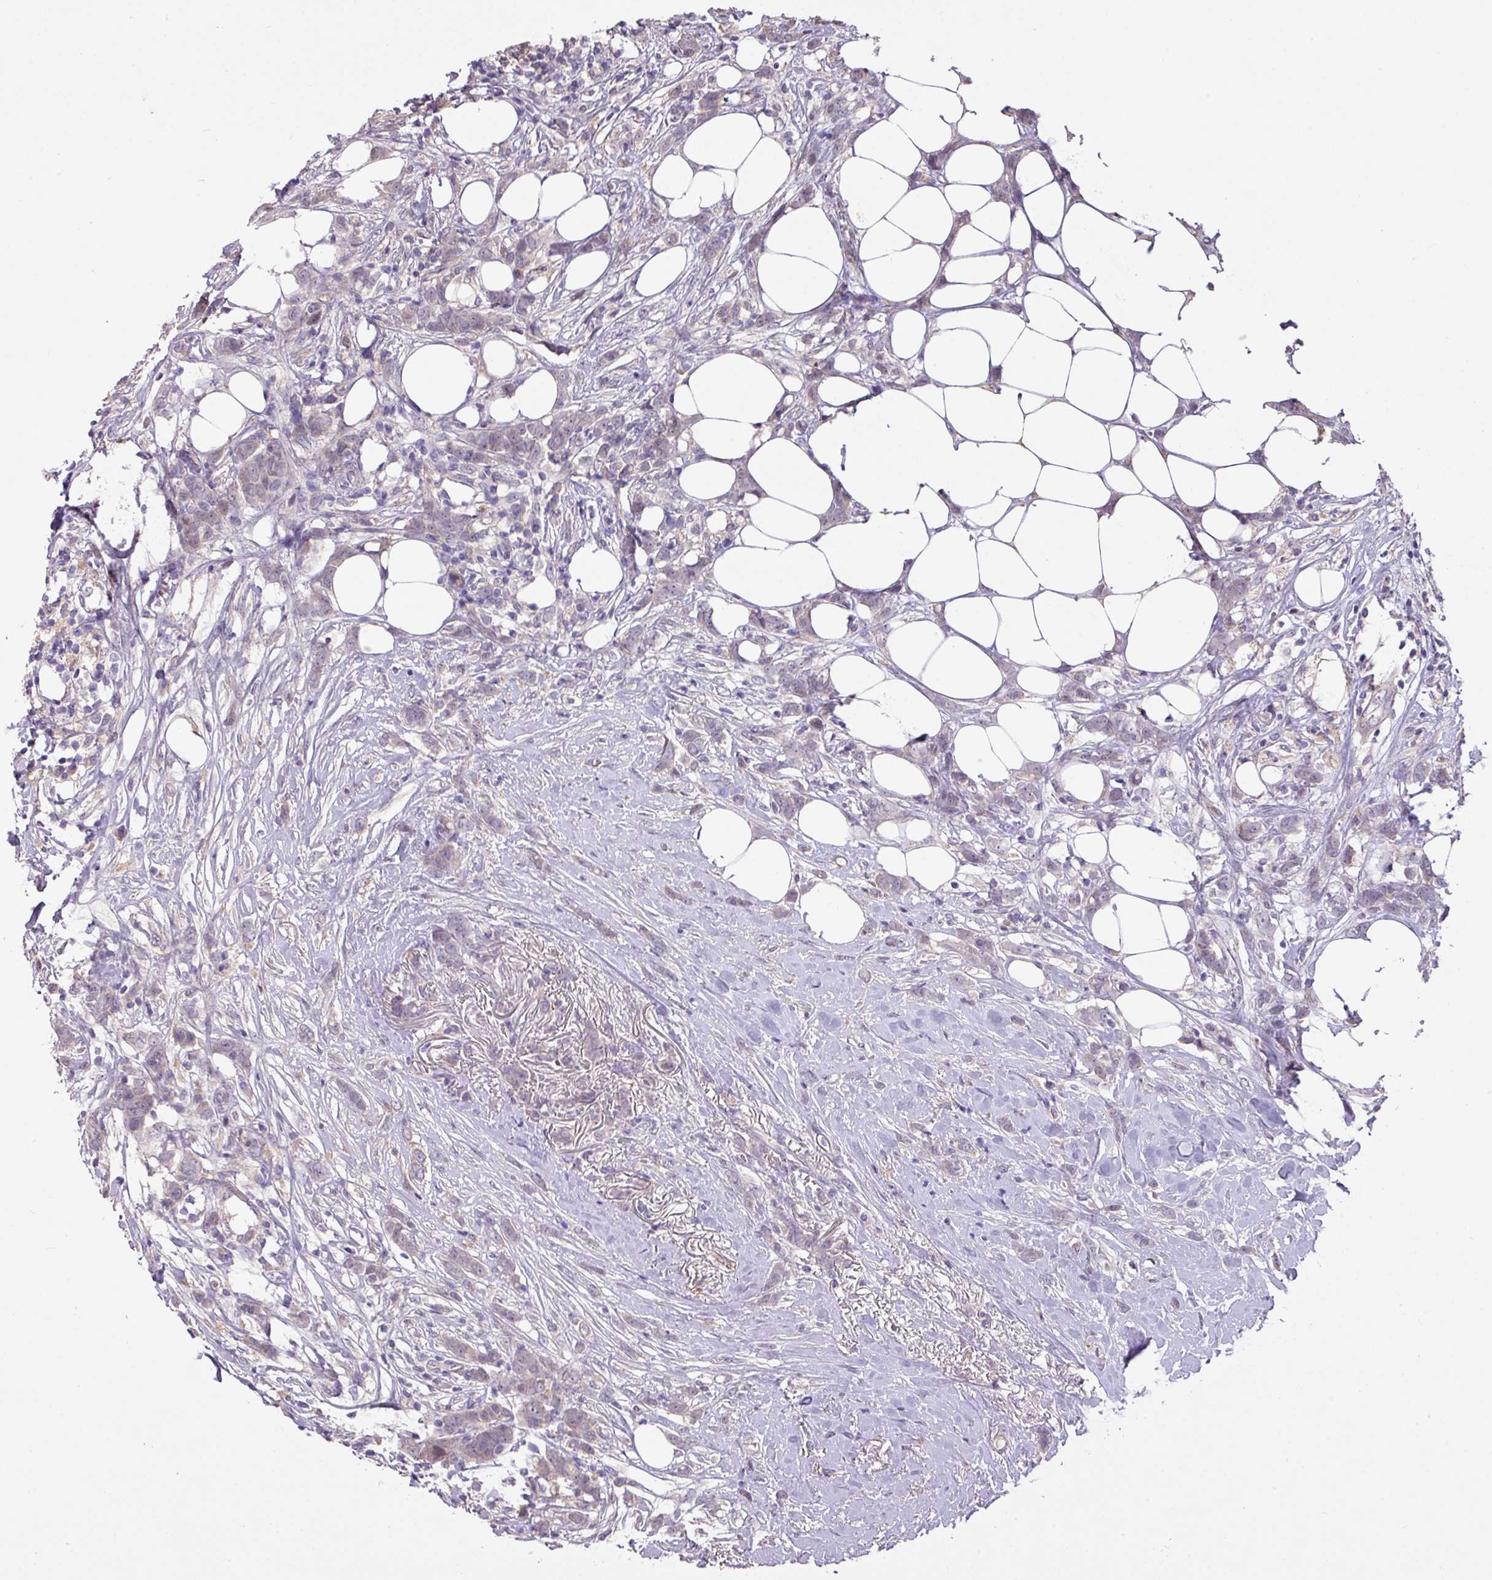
{"staining": {"intensity": "weak", "quantity": "25%-75%", "location": "cytoplasmic/membranous"}, "tissue": "breast cancer", "cell_type": "Tumor cells", "image_type": "cancer", "snomed": [{"axis": "morphology", "description": "Duct carcinoma"}, {"axis": "topography", "description": "Breast"}], "caption": "Breast cancer was stained to show a protein in brown. There is low levels of weak cytoplasmic/membranous staining in approximately 25%-75% of tumor cells. (brown staining indicates protein expression, while blue staining denotes nuclei).", "gene": "PRADC1", "patient": {"sex": "female", "age": 80}}